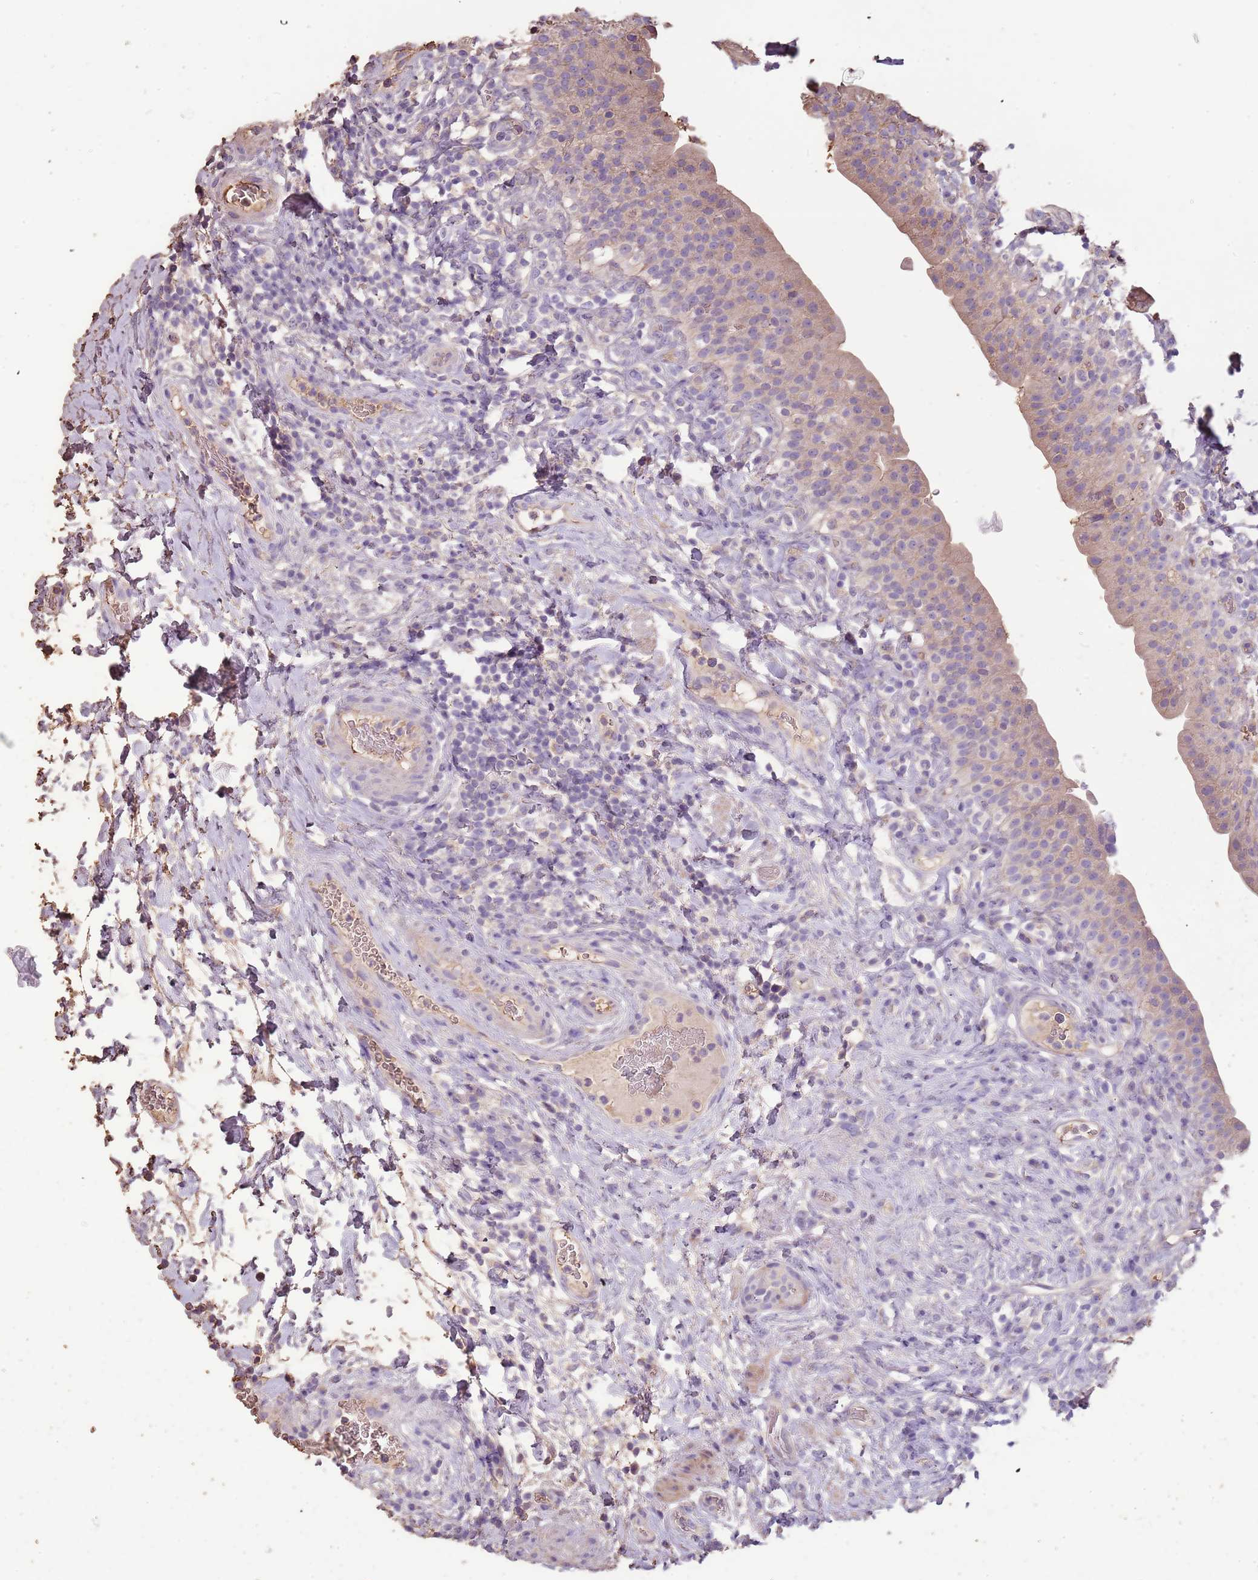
{"staining": {"intensity": "weak", "quantity": "25%-75%", "location": "cytoplasmic/membranous"}, "tissue": "urinary bladder", "cell_type": "Urothelial cells", "image_type": "normal", "snomed": [{"axis": "morphology", "description": "Normal tissue, NOS"}, {"axis": "morphology", "description": "Inflammation, NOS"}, {"axis": "topography", "description": "Urinary bladder"}], "caption": "Immunohistochemistry (DAB) staining of normal human urinary bladder shows weak cytoplasmic/membranous protein expression in about 25%-75% of urothelial cells.", "gene": "FECH", "patient": {"sex": "male", "age": 64}}